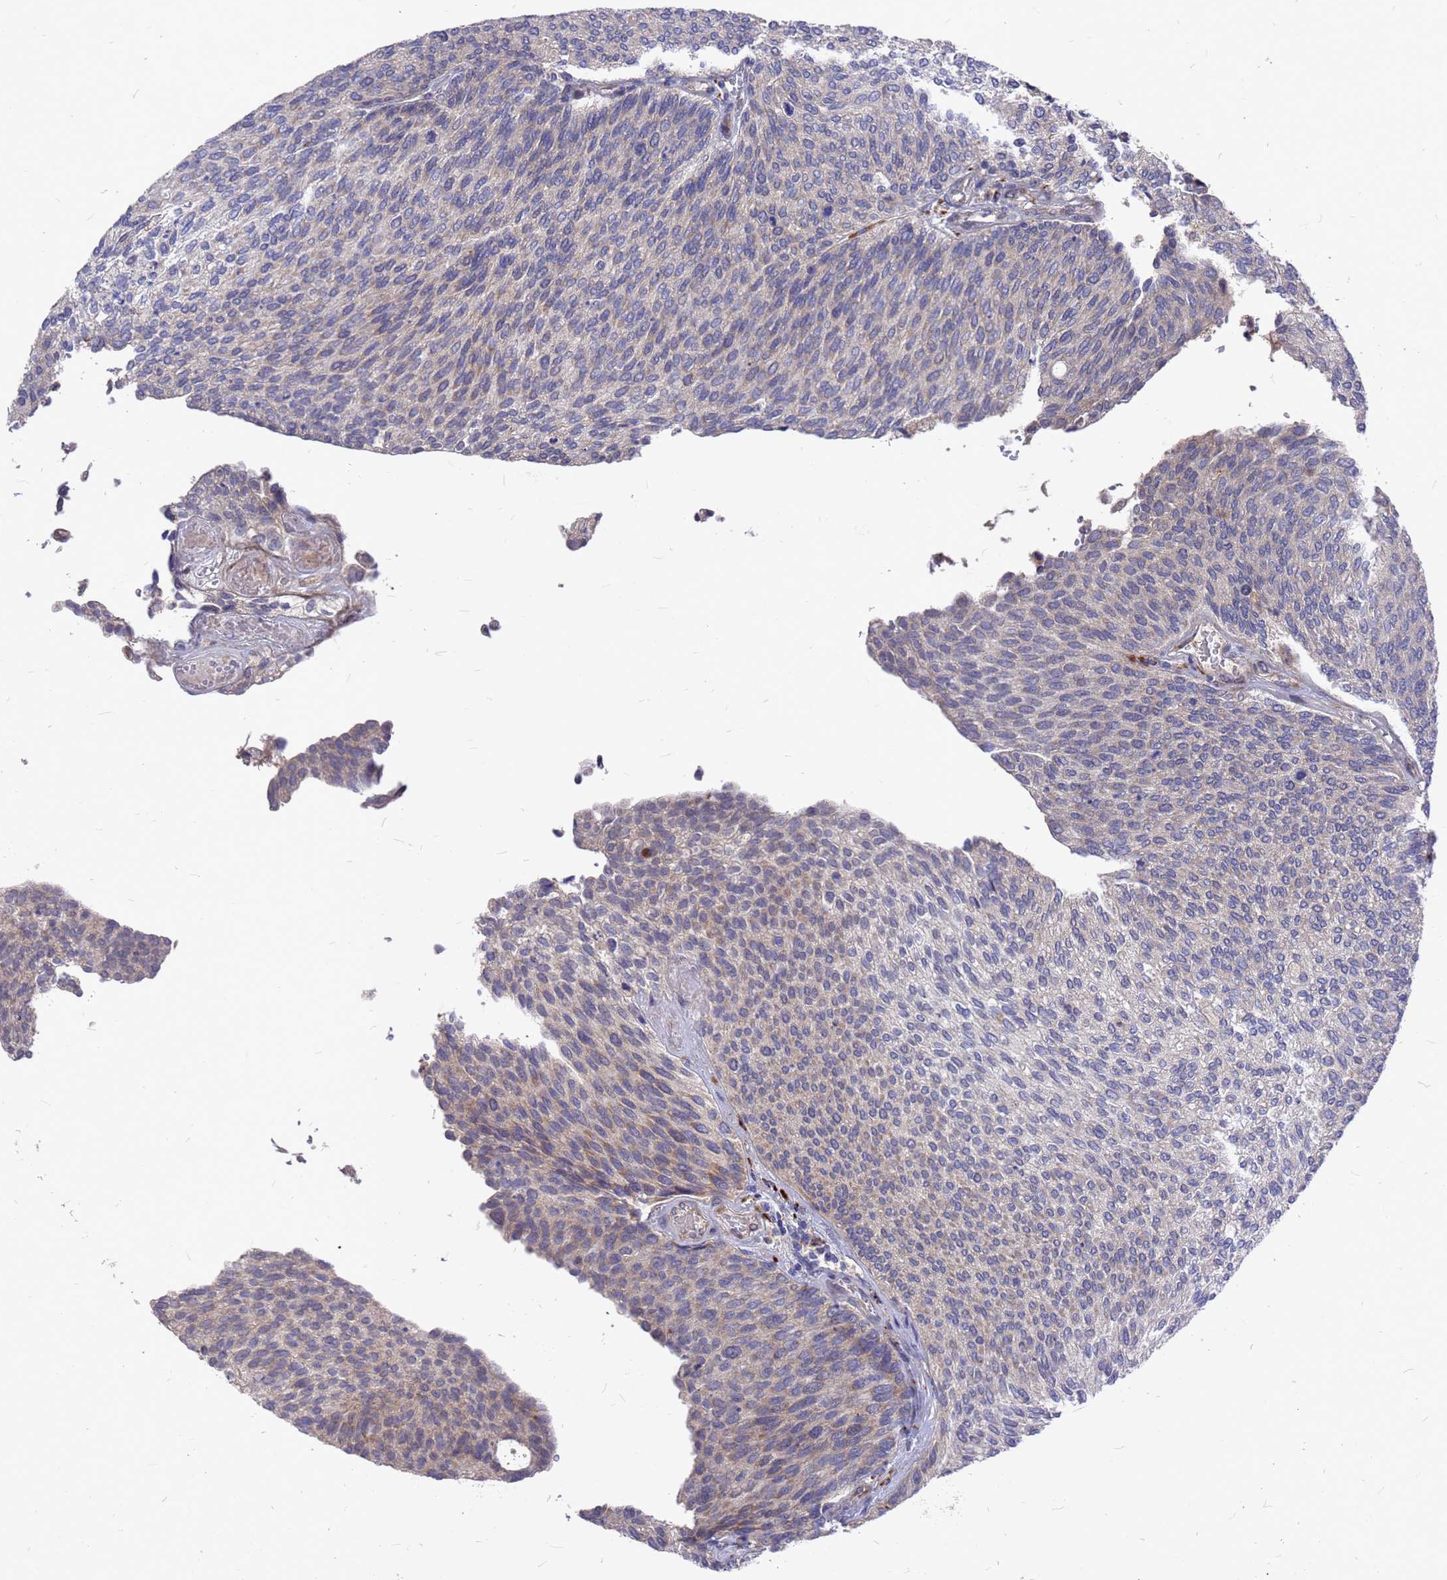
{"staining": {"intensity": "negative", "quantity": "none", "location": "none"}, "tissue": "urothelial cancer", "cell_type": "Tumor cells", "image_type": "cancer", "snomed": [{"axis": "morphology", "description": "Urothelial carcinoma, Low grade"}, {"axis": "topography", "description": "Urinary bladder"}], "caption": "There is no significant staining in tumor cells of low-grade urothelial carcinoma.", "gene": "ZNF717", "patient": {"sex": "female", "age": 79}}